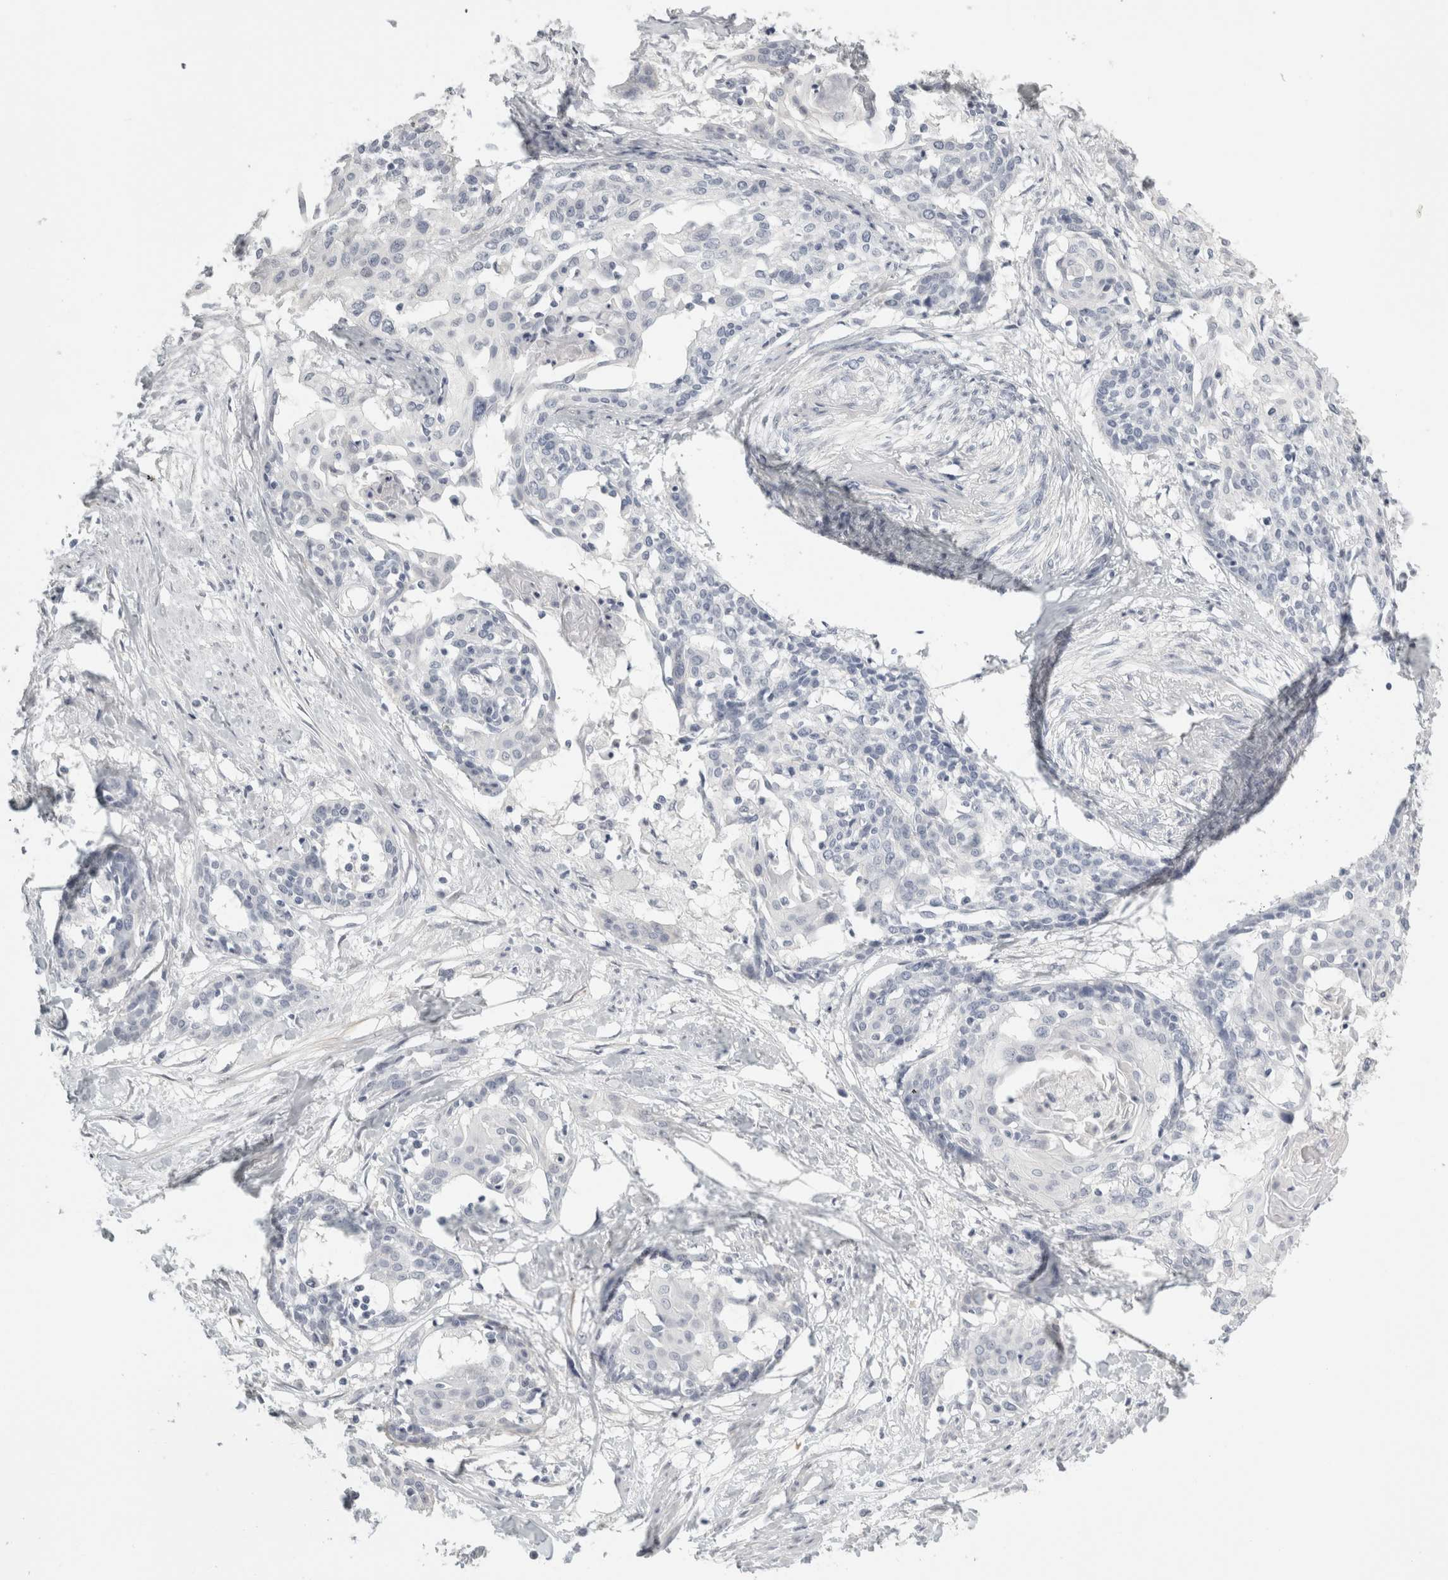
{"staining": {"intensity": "negative", "quantity": "none", "location": "none"}, "tissue": "cervical cancer", "cell_type": "Tumor cells", "image_type": "cancer", "snomed": [{"axis": "morphology", "description": "Squamous cell carcinoma, NOS"}, {"axis": "topography", "description": "Cervix"}], "caption": "Photomicrograph shows no significant protein staining in tumor cells of cervical cancer (squamous cell carcinoma). (DAB IHC visualized using brightfield microscopy, high magnification).", "gene": "FBLIM1", "patient": {"sex": "female", "age": 57}}